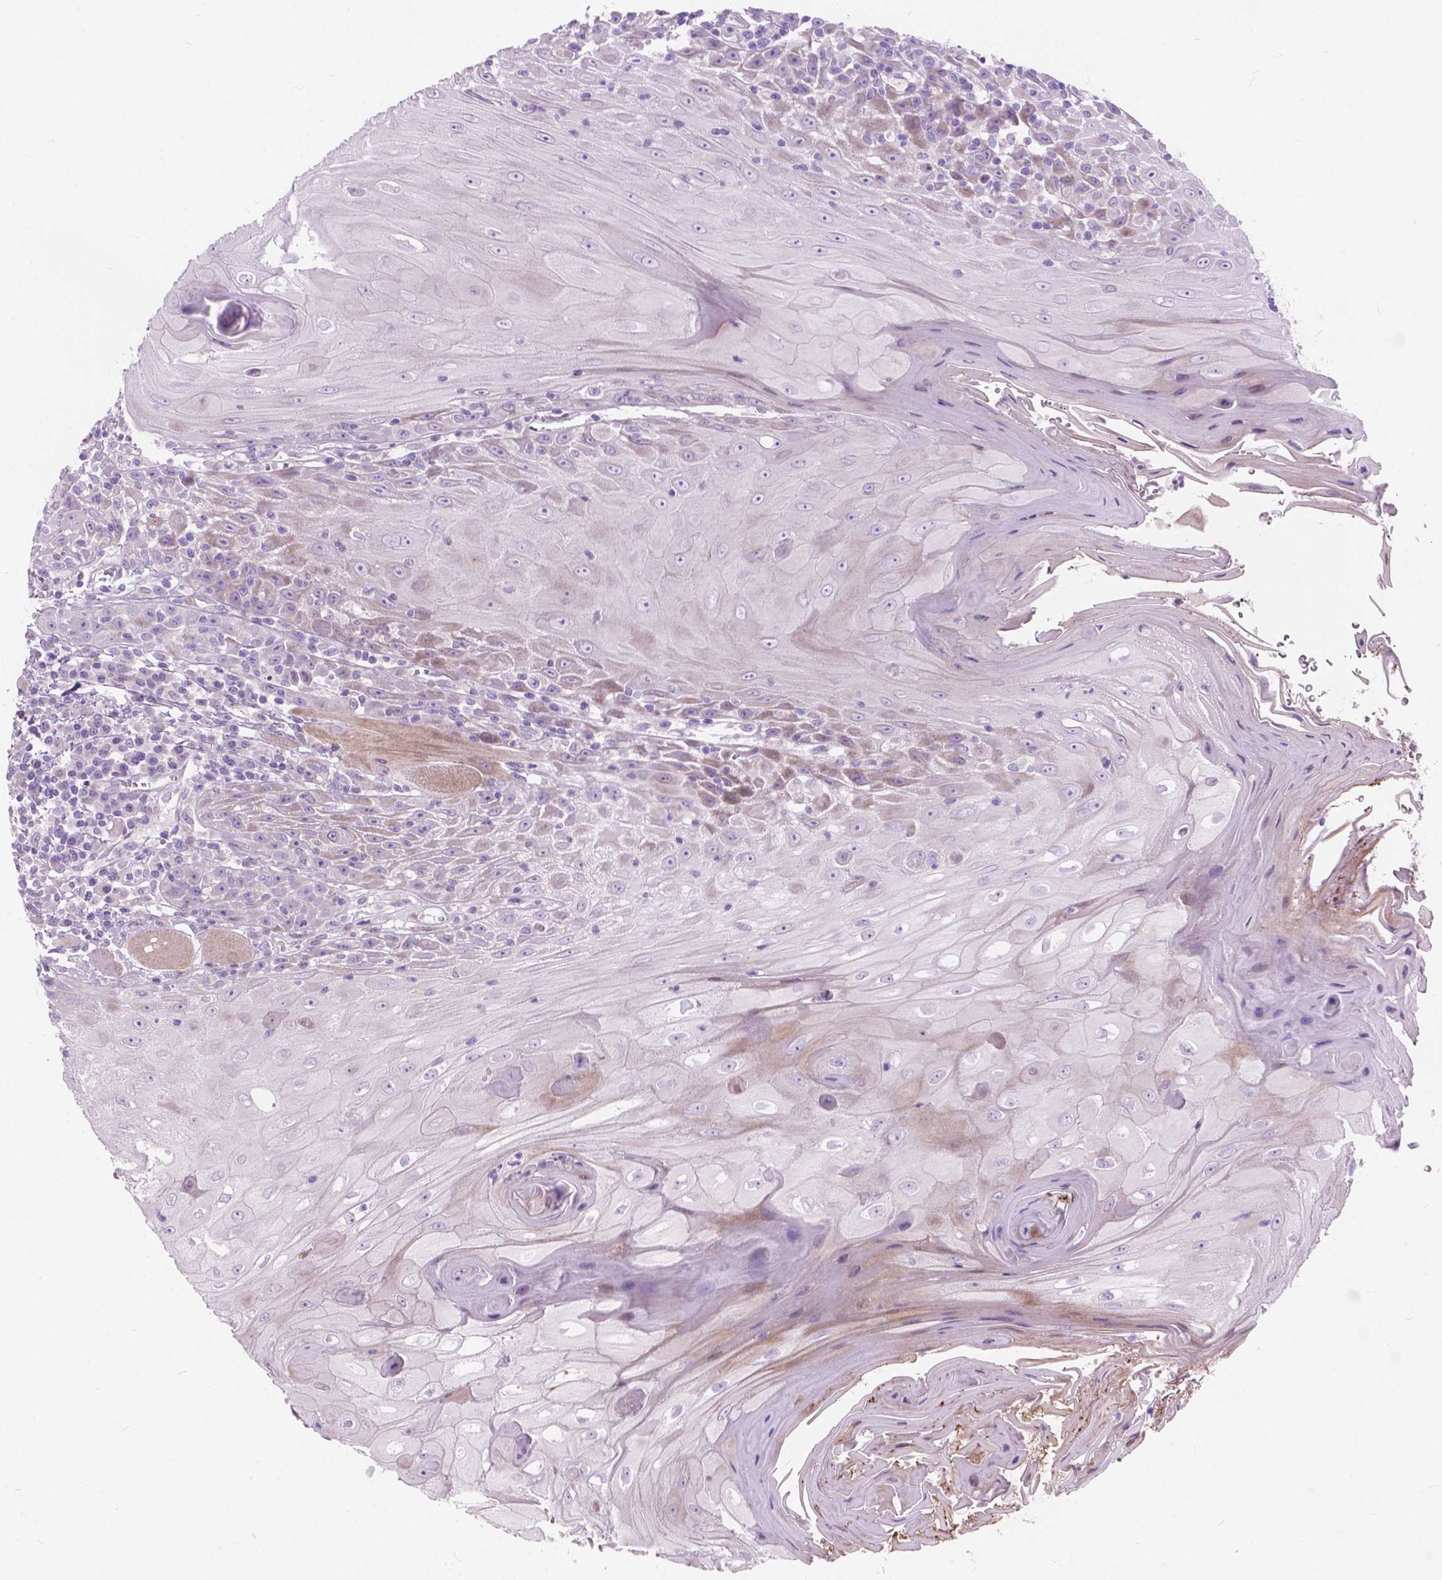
{"staining": {"intensity": "negative", "quantity": "none", "location": "none"}, "tissue": "head and neck cancer", "cell_type": "Tumor cells", "image_type": "cancer", "snomed": [{"axis": "morphology", "description": "Normal tissue, NOS"}, {"axis": "morphology", "description": "Squamous cell carcinoma, NOS"}, {"axis": "topography", "description": "Oral tissue"}, {"axis": "topography", "description": "Head-Neck"}], "caption": "The photomicrograph displays no staining of tumor cells in head and neck cancer (squamous cell carcinoma). Brightfield microscopy of immunohistochemistry (IHC) stained with DAB (3,3'-diaminobenzidine) (brown) and hematoxylin (blue), captured at high magnification.", "gene": "MORN1", "patient": {"sex": "male", "age": 52}}